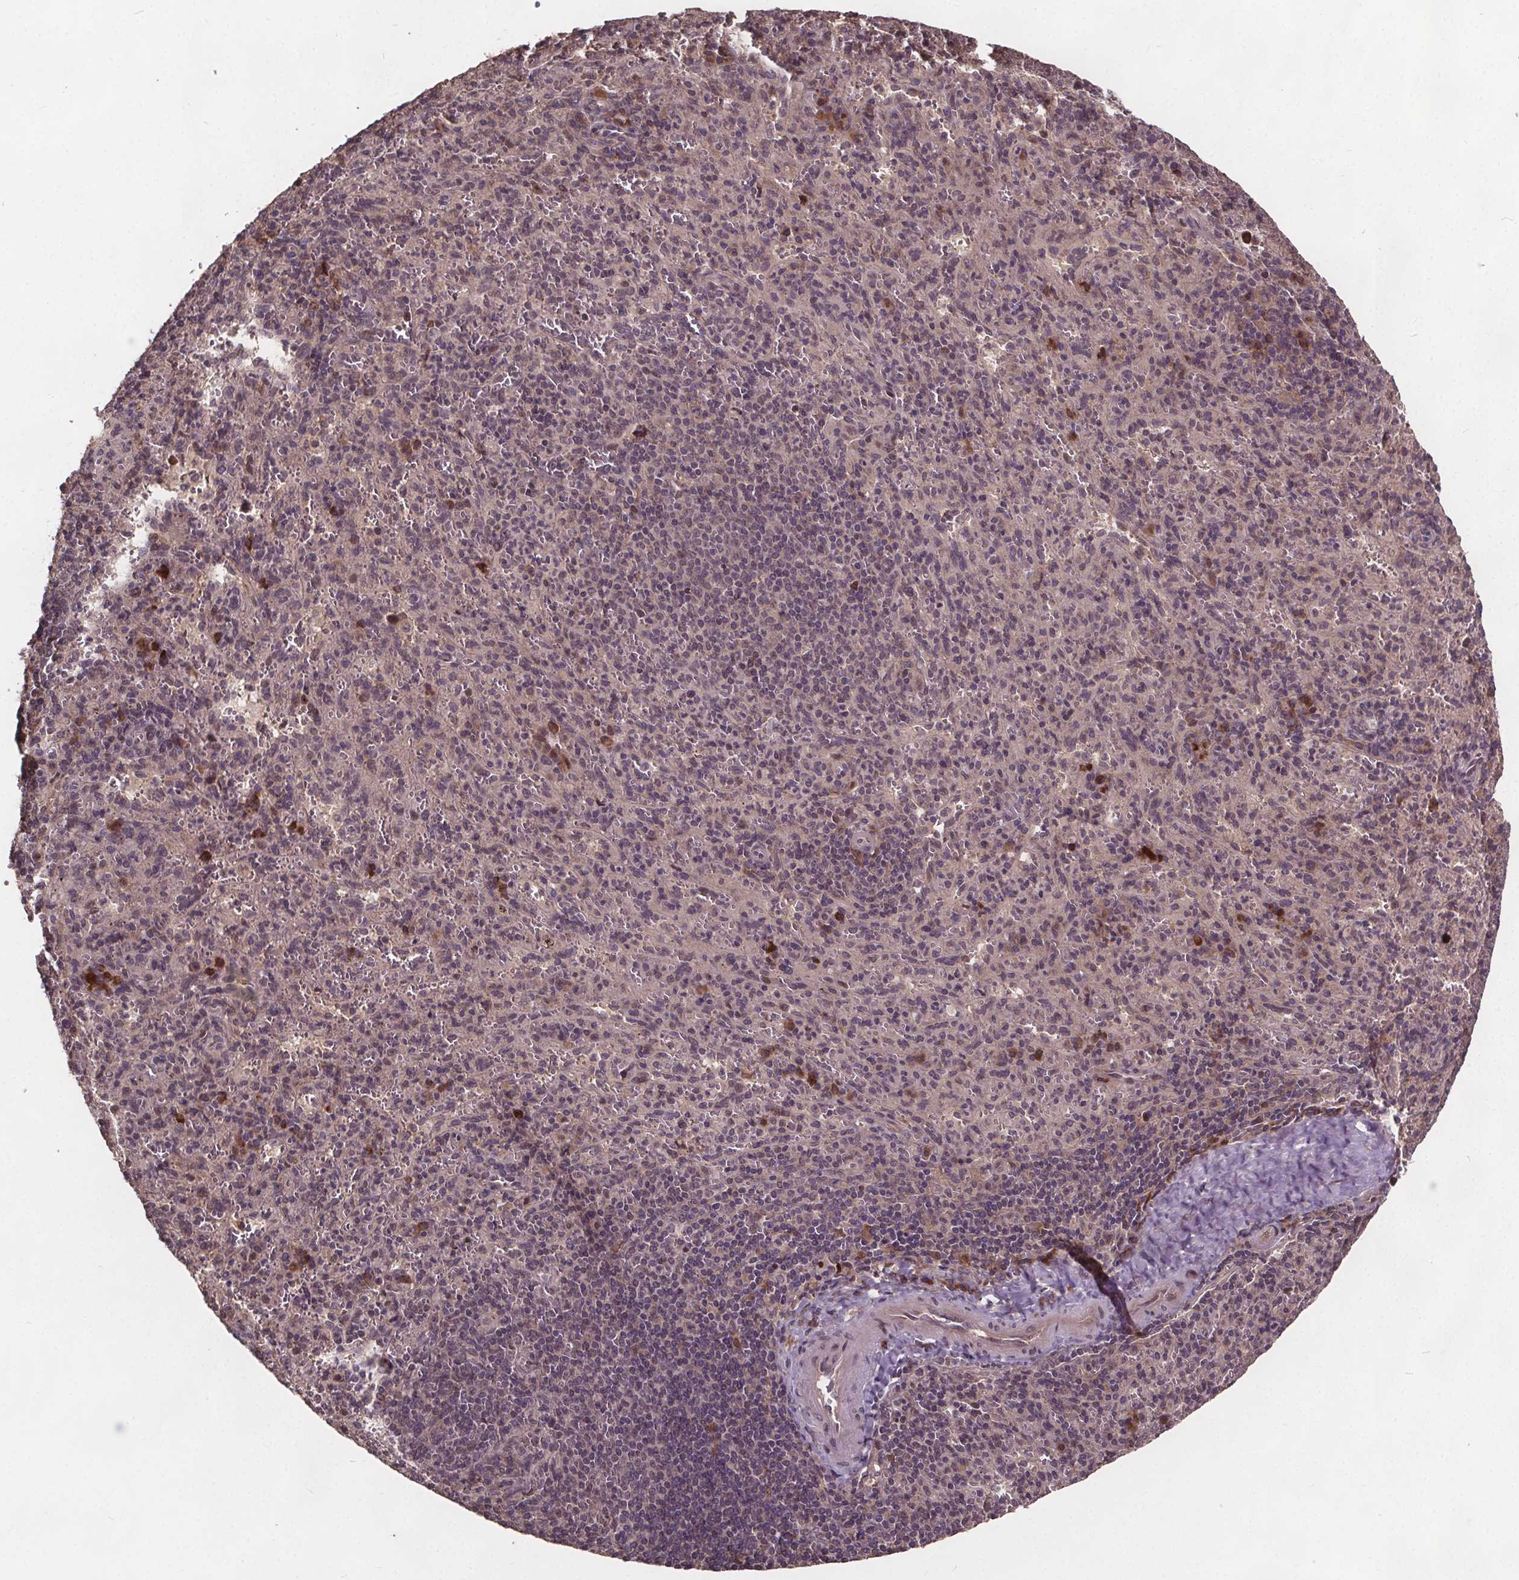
{"staining": {"intensity": "negative", "quantity": "none", "location": "none"}, "tissue": "spleen", "cell_type": "Cells in red pulp", "image_type": "normal", "snomed": [{"axis": "morphology", "description": "Normal tissue, NOS"}, {"axis": "topography", "description": "Spleen"}], "caption": "Immunohistochemistry histopathology image of benign spleen: spleen stained with DAB demonstrates no significant protein staining in cells in red pulp.", "gene": "USP9X", "patient": {"sex": "male", "age": 57}}